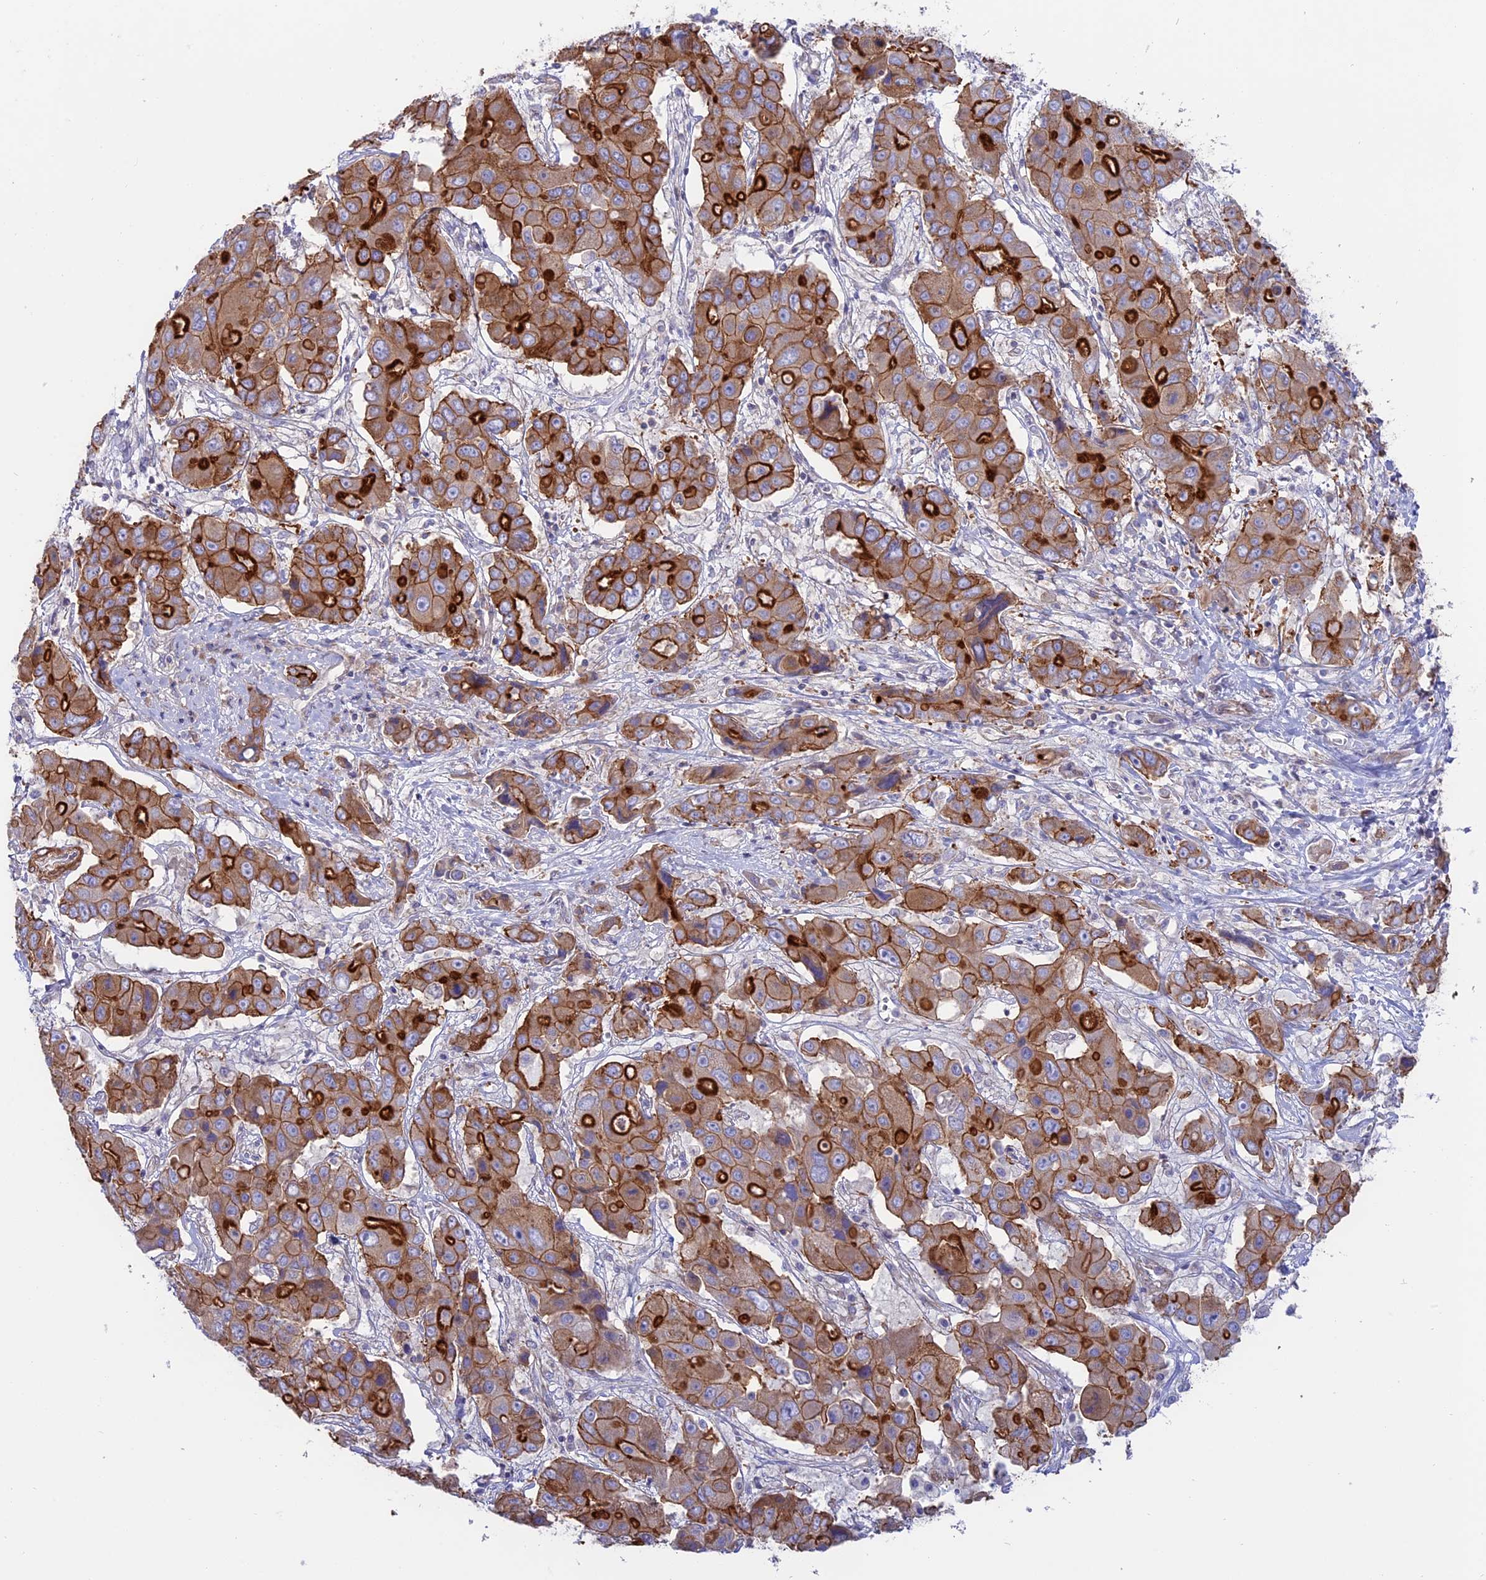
{"staining": {"intensity": "strong", "quantity": ">75%", "location": "cytoplasmic/membranous"}, "tissue": "liver cancer", "cell_type": "Tumor cells", "image_type": "cancer", "snomed": [{"axis": "morphology", "description": "Cholangiocarcinoma"}, {"axis": "topography", "description": "Liver"}], "caption": "This micrograph exhibits cholangiocarcinoma (liver) stained with IHC to label a protein in brown. The cytoplasmic/membranous of tumor cells show strong positivity for the protein. Nuclei are counter-stained blue.", "gene": "MYO5B", "patient": {"sex": "male", "age": 67}}